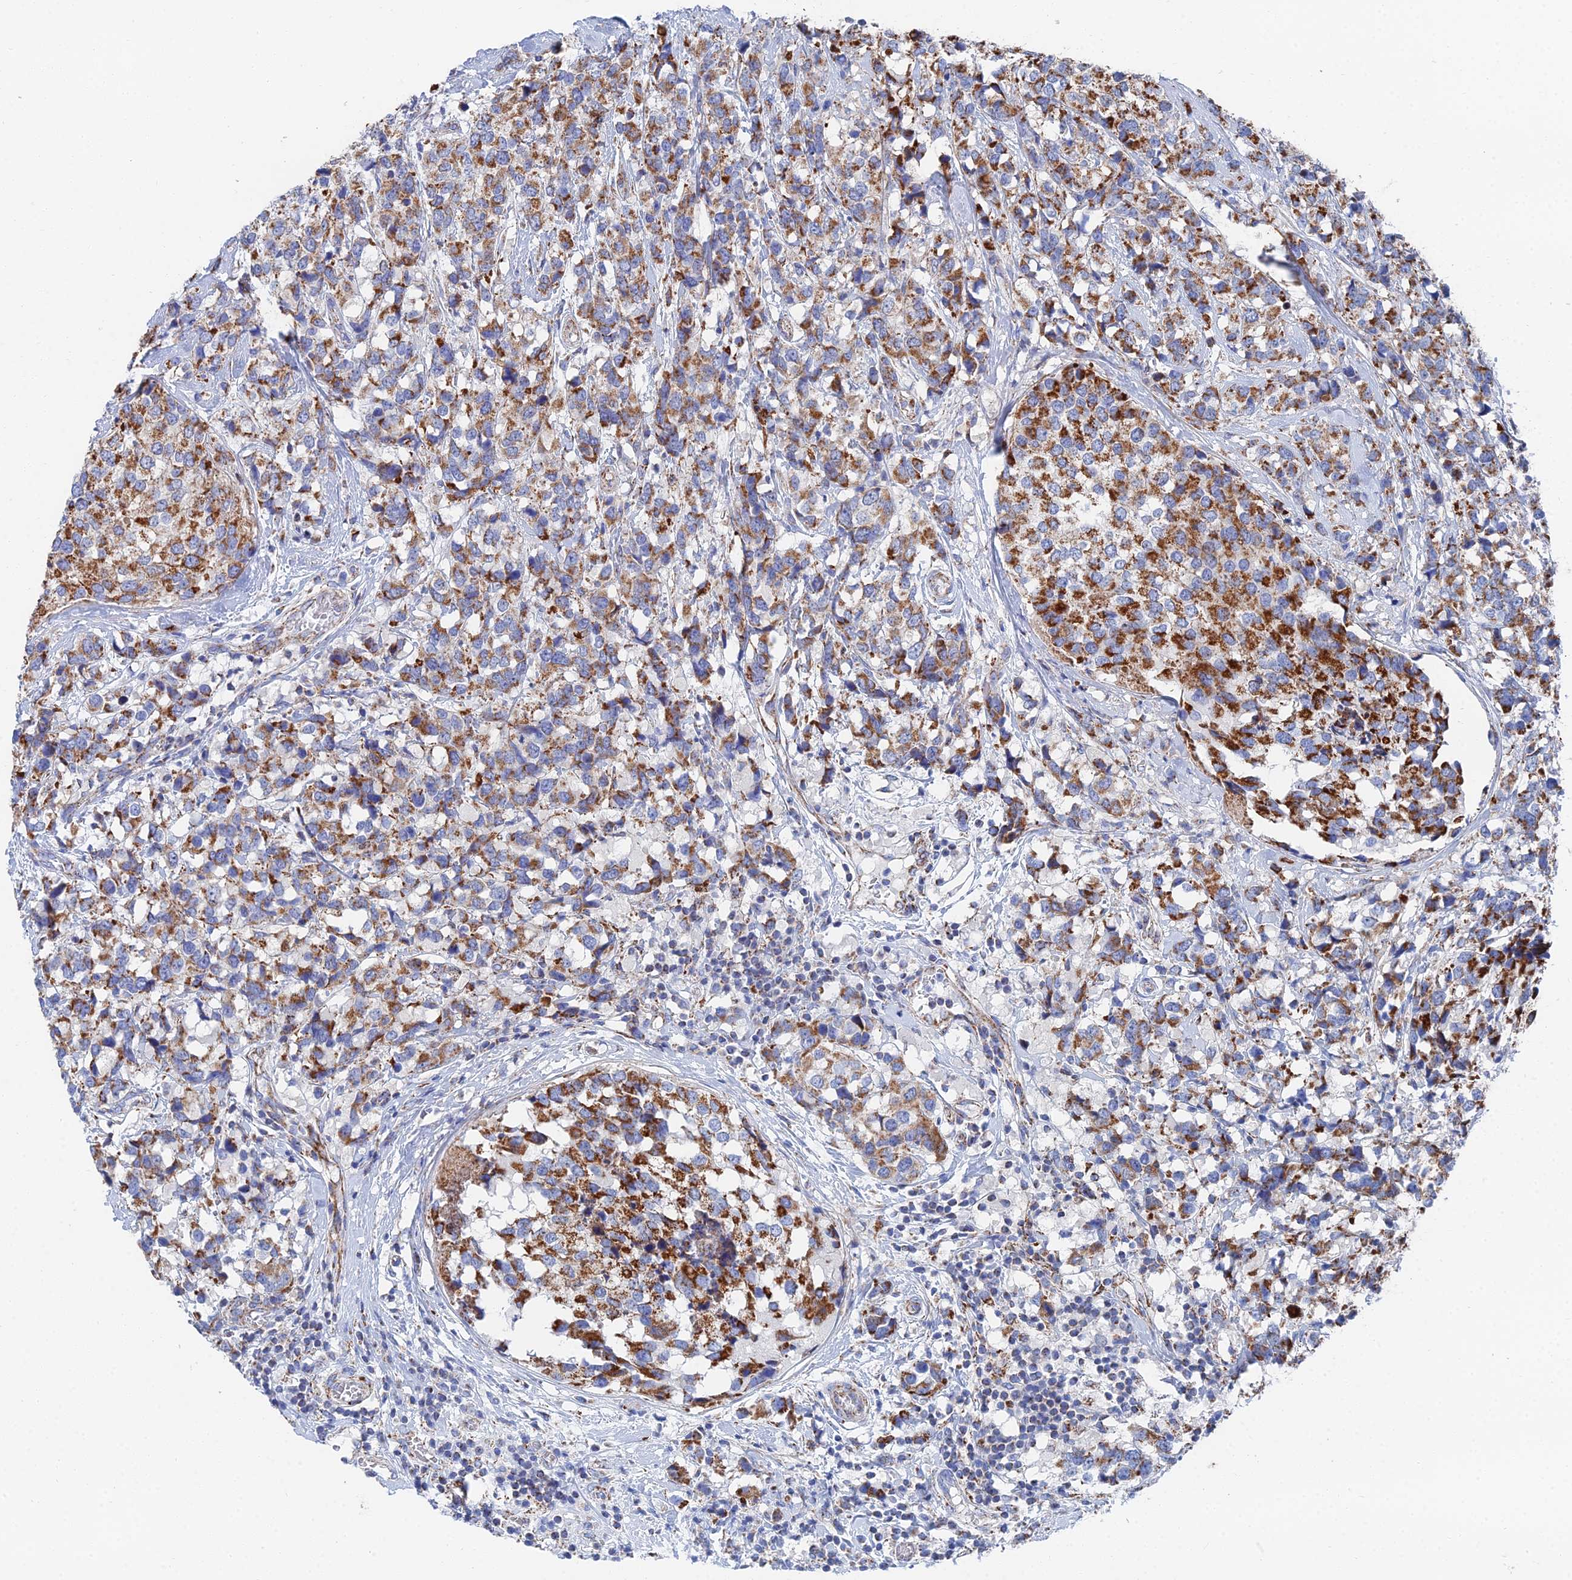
{"staining": {"intensity": "moderate", "quantity": ">75%", "location": "cytoplasmic/membranous"}, "tissue": "breast cancer", "cell_type": "Tumor cells", "image_type": "cancer", "snomed": [{"axis": "morphology", "description": "Lobular carcinoma"}, {"axis": "topography", "description": "Breast"}], "caption": "This histopathology image shows breast lobular carcinoma stained with immunohistochemistry to label a protein in brown. The cytoplasmic/membranous of tumor cells show moderate positivity for the protein. Nuclei are counter-stained blue.", "gene": "IFT80", "patient": {"sex": "female", "age": 59}}